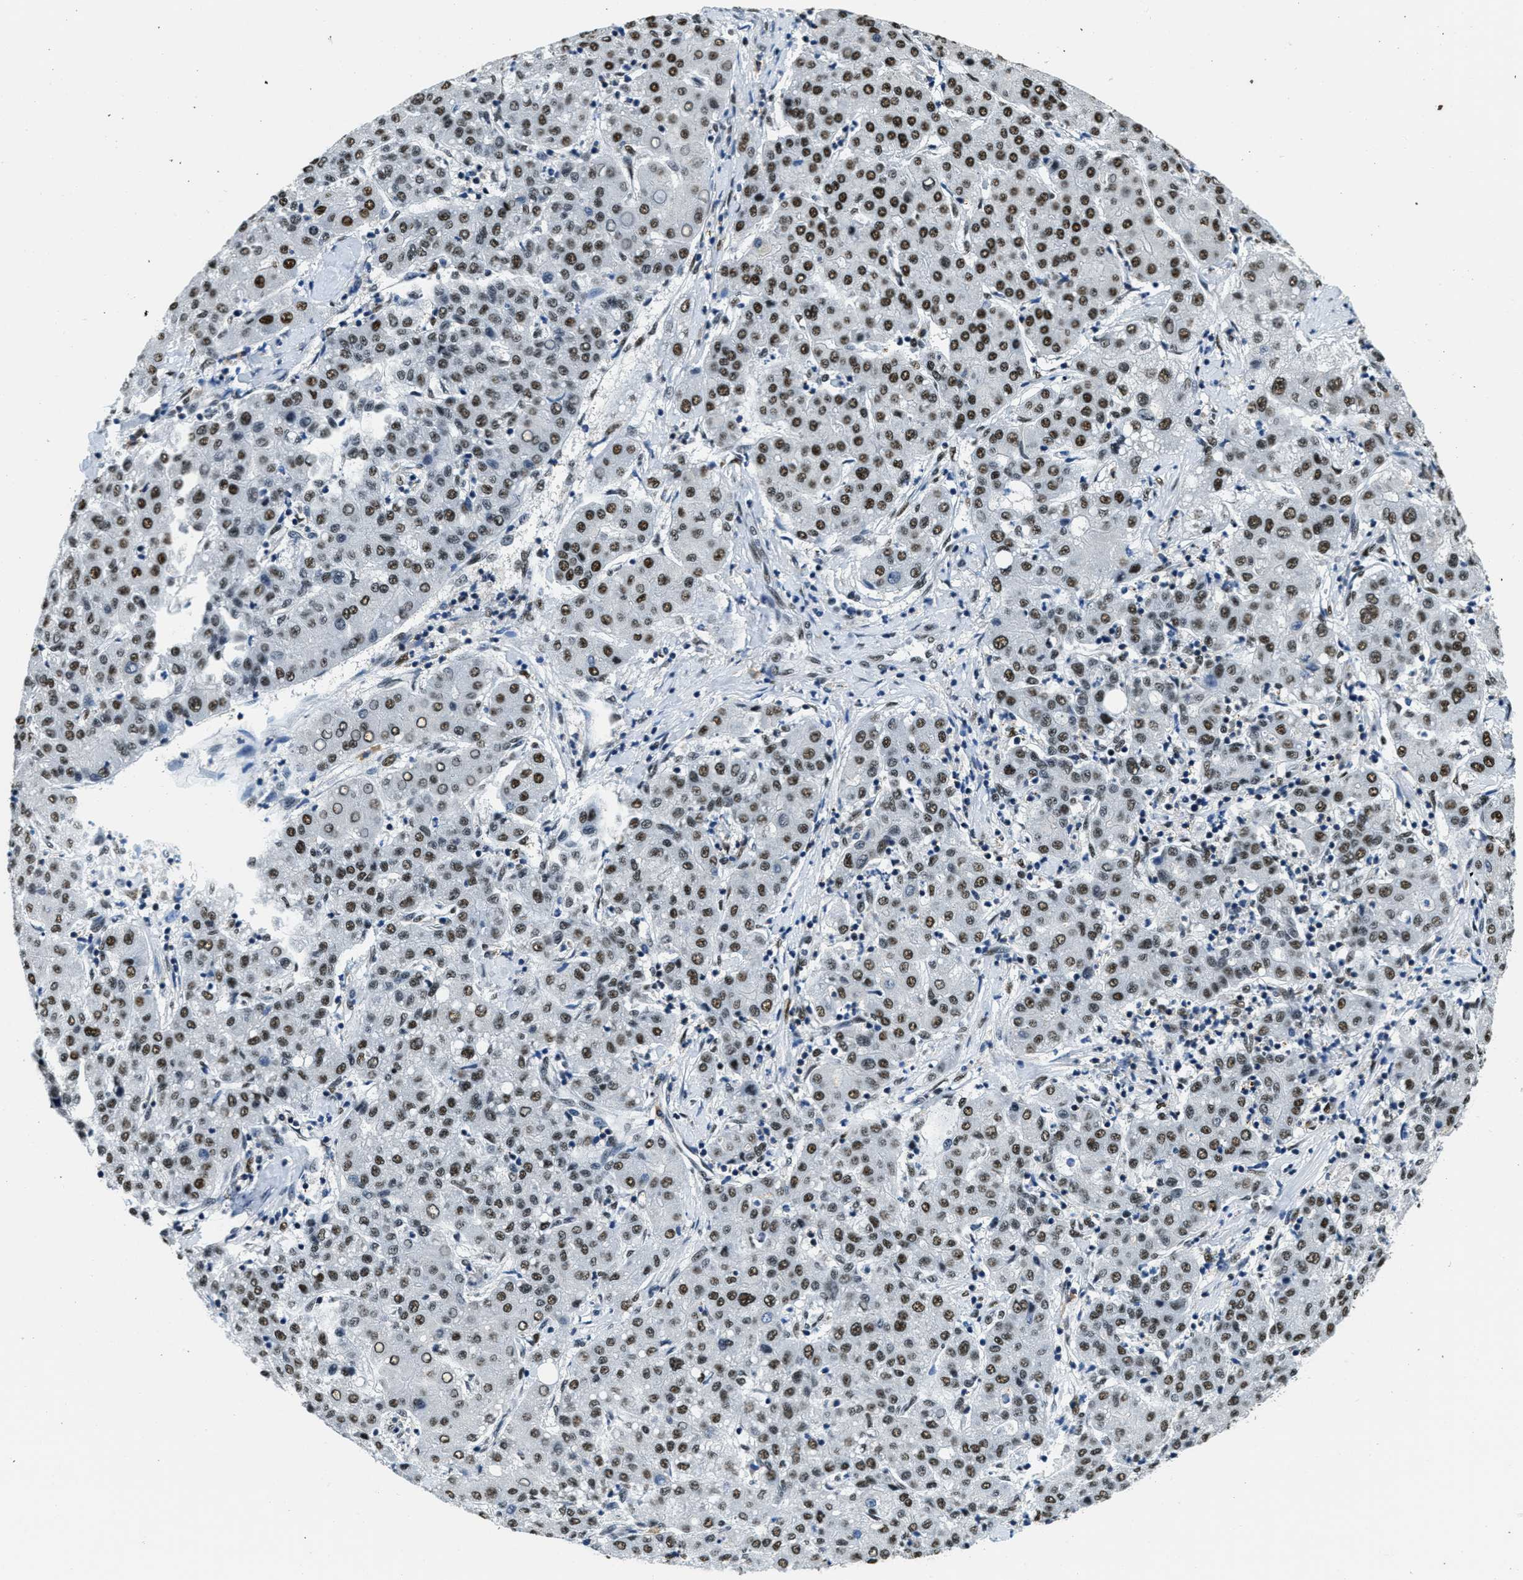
{"staining": {"intensity": "strong", "quantity": ">75%", "location": "nuclear"}, "tissue": "liver cancer", "cell_type": "Tumor cells", "image_type": "cancer", "snomed": [{"axis": "morphology", "description": "Carcinoma, Hepatocellular, NOS"}, {"axis": "topography", "description": "Liver"}], "caption": "Immunohistochemistry (IHC) histopathology image of human liver hepatocellular carcinoma stained for a protein (brown), which displays high levels of strong nuclear staining in about >75% of tumor cells.", "gene": "SSB", "patient": {"sex": "male", "age": 65}}